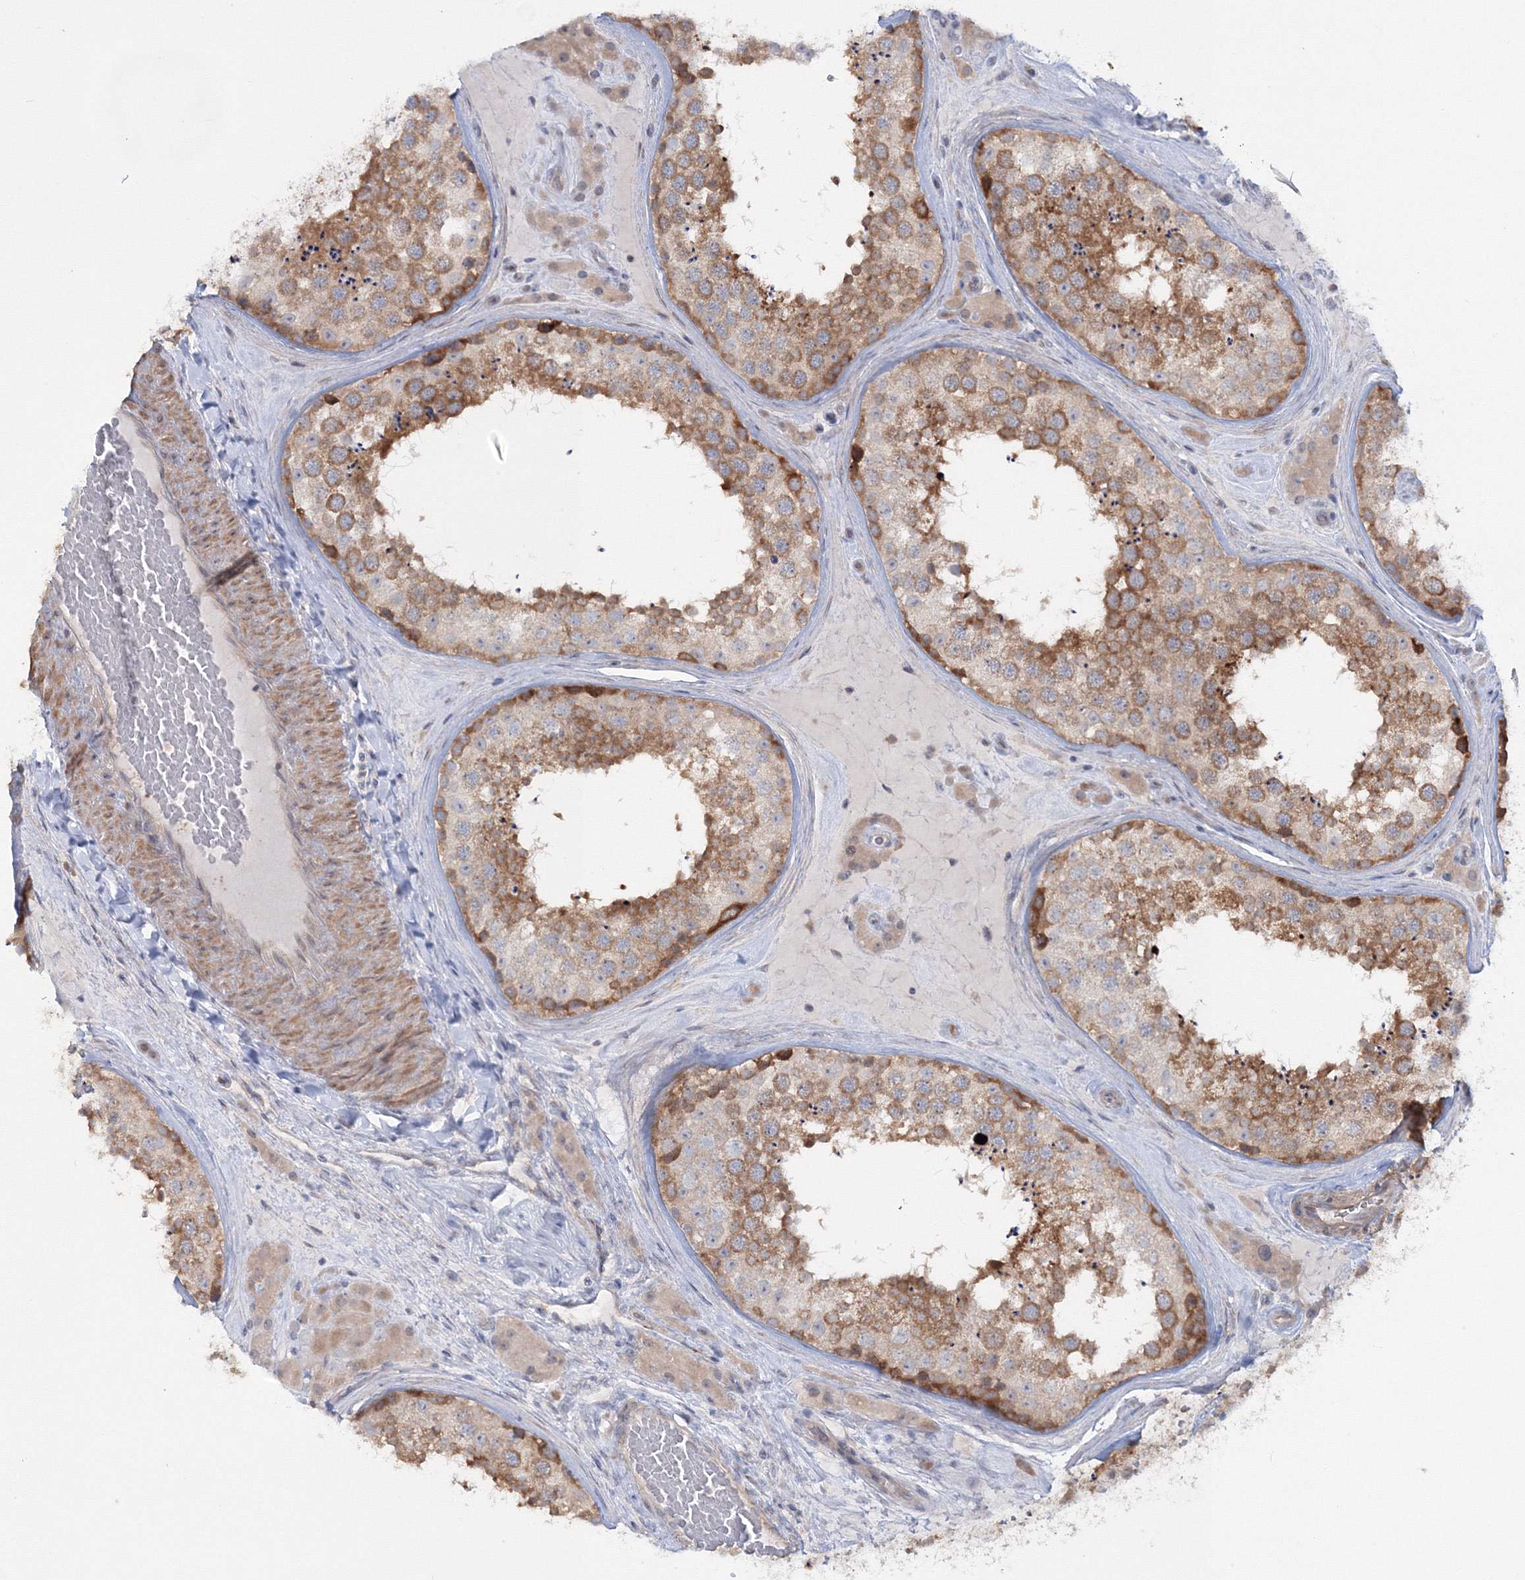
{"staining": {"intensity": "moderate", "quantity": ">75%", "location": "cytoplasmic/membranous"}, "tissue": "testis", "cell_type": "Cells in seminiferous ducts", "image_type": "normal", "snomed": [{"axis": "morphology", "description": "Normal tissue, NOS"}, {"axis": "topography", "description": "Testis"}], "caption": "Immunohistochemical staining of benign testis shows >75% levels of moderate cytoplasmic/membranous protein positivity in approximately >75% of cells in seminiferous ducts.", "gene": "IPMK", "patient": {"sex": "male", "age": 46}}